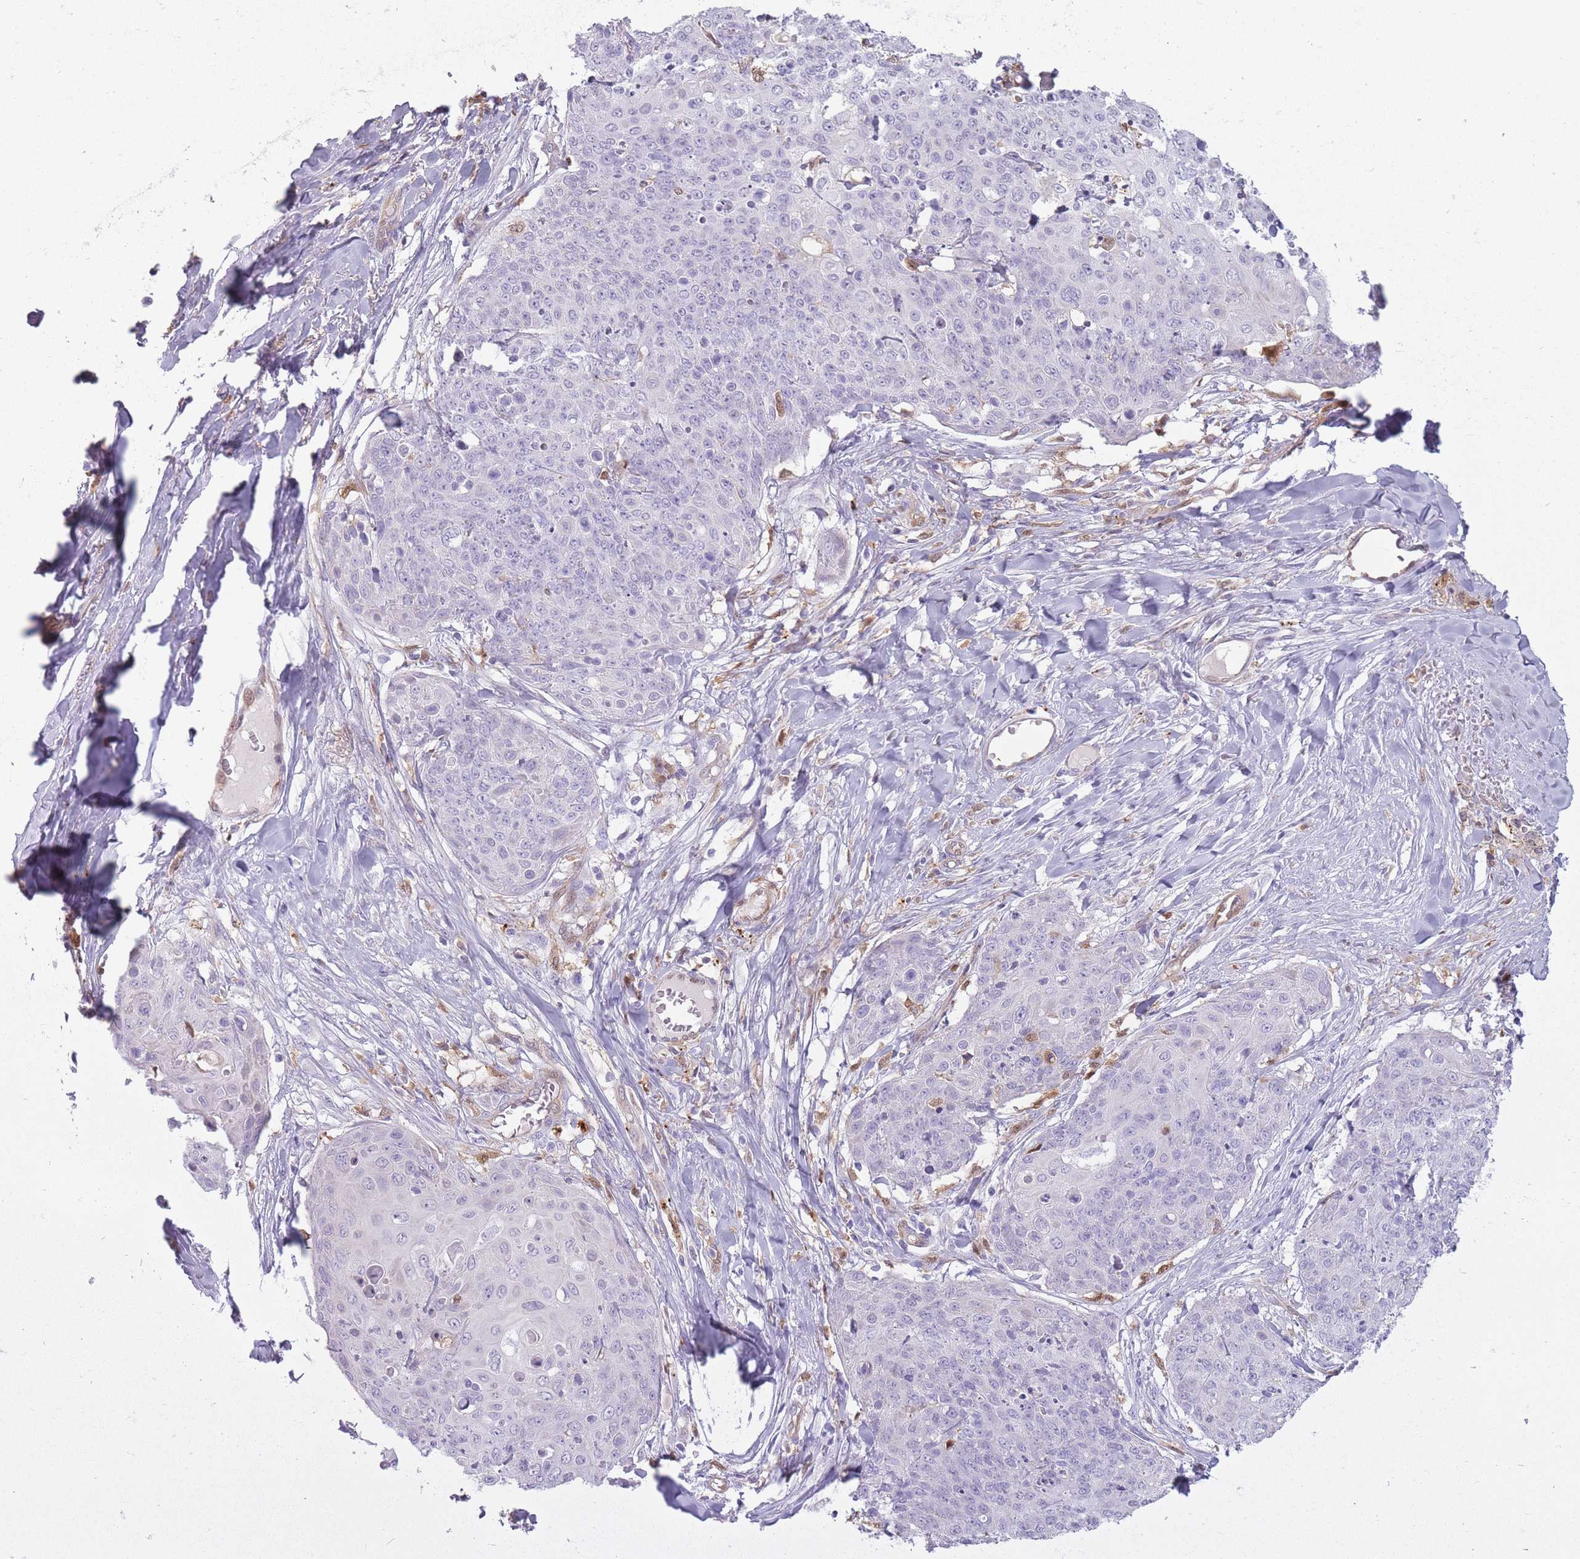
{"staining": {"intensity": "negative", "quantity": "none", "location": "none"}, "tissue": "skin cancer", "cell_type": "Tumor cells", "image_type": "cancer", "snomed": [{"axis": "morphology", "description": "Squamous cell carcinoma, NOS"}, {"axis": "topography", "description": "Skin"}, {"axis": "topography", "description": "Vulva"}], "caption": "An immunohistochemistry (IHC) histopathology image of skin cancer (squamous cell carcinoma) is shown. There is no staining in tumor cells of skin cancer (squamous cell carcinoma).", "gene": "LGALS9", "patient": {"sex": "female", "age": 85}}